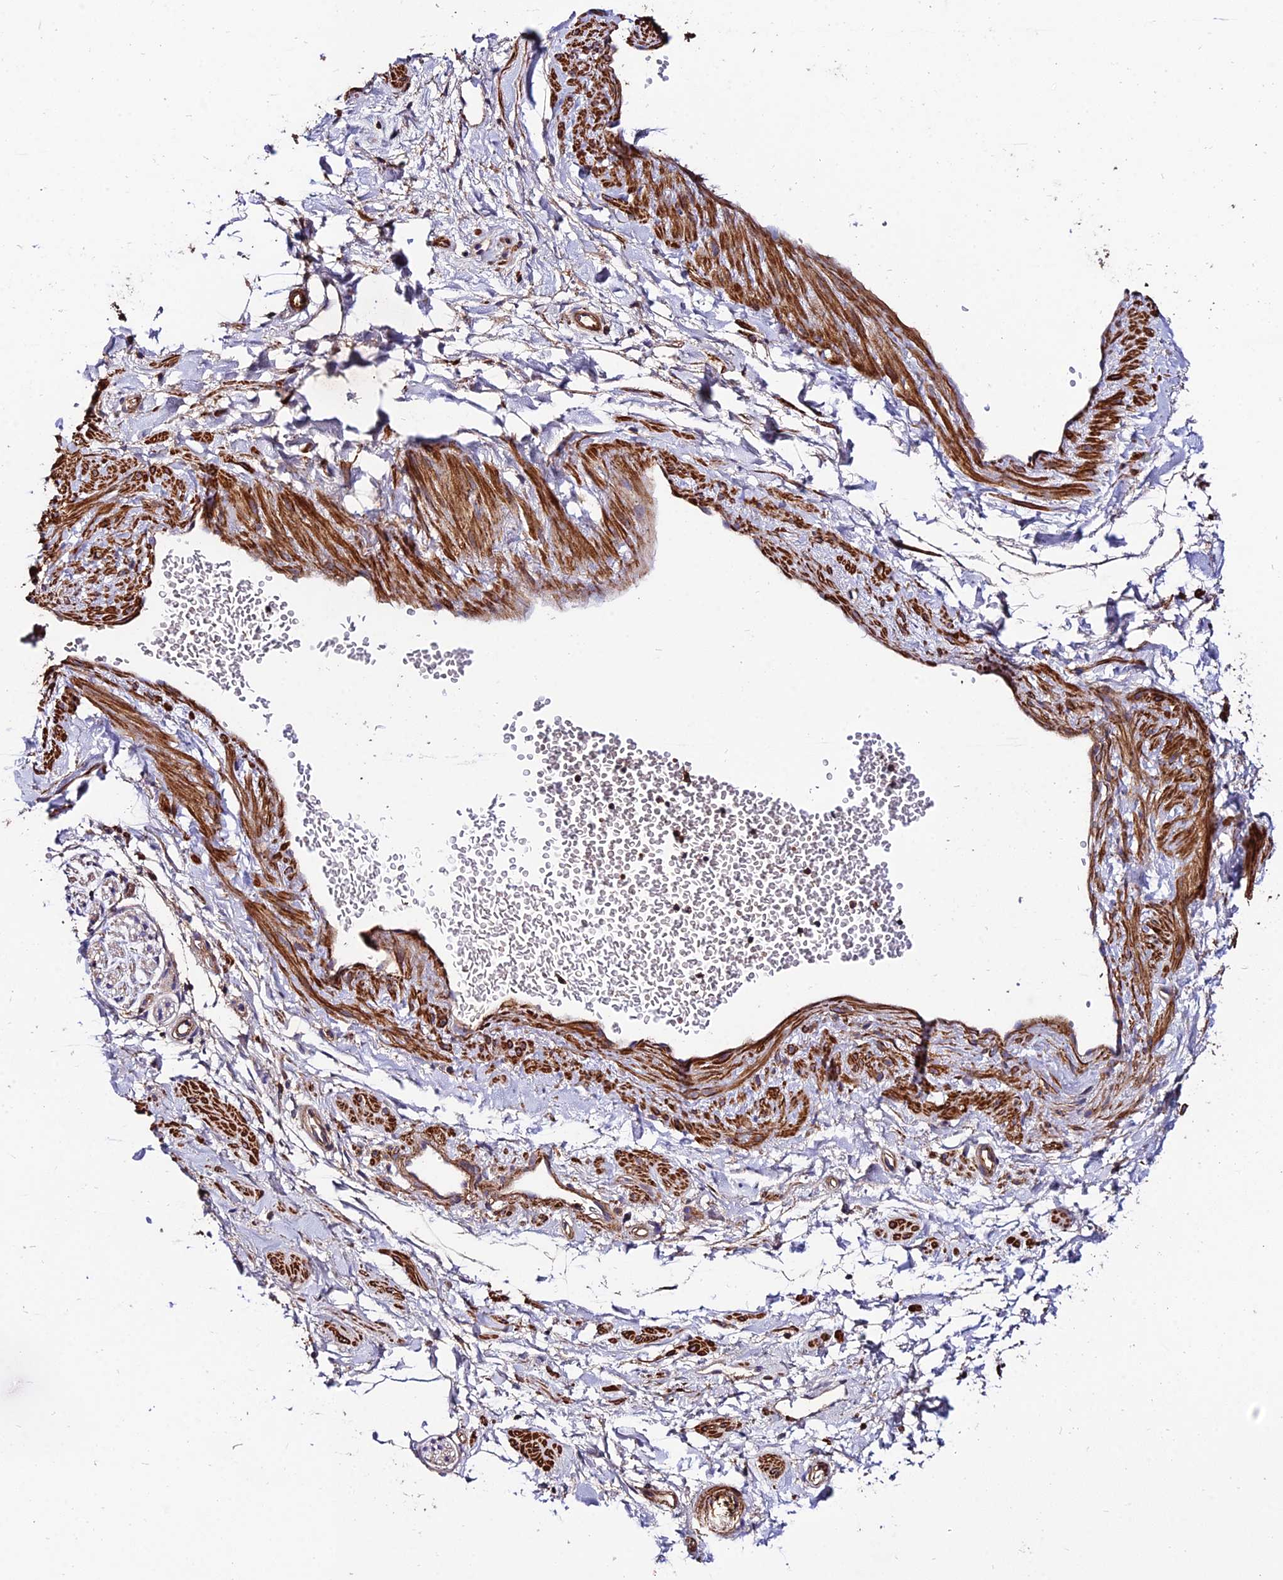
{"staining": {"intensity": "moderate", "quantity": ">75%", "location": "cytoplasmic/membranous"}, "tissue": "adipose tissue", "cell_type": "Adipocytes", "image_type": "normal", "snomed": [{"axis": "morphology", "description": "Normal tissue, NOS"}, {"axis": "topography", "description": "Soft tissue"}, {"axis": "topography", "description": "Adipose tissue"}, {"axis": "topography", "description": "Vascular tissue"}, {"axis": "topography", "description": "Peripheral nerve tissue"}], "caption": "A photomicrograph of adipose tissue stained for a protein demonstrates moderate cytoplasmic/membranous brown staining in adipocytes.", "gene": "PYM1", "patient": {"sex": "male", "age": 74}}